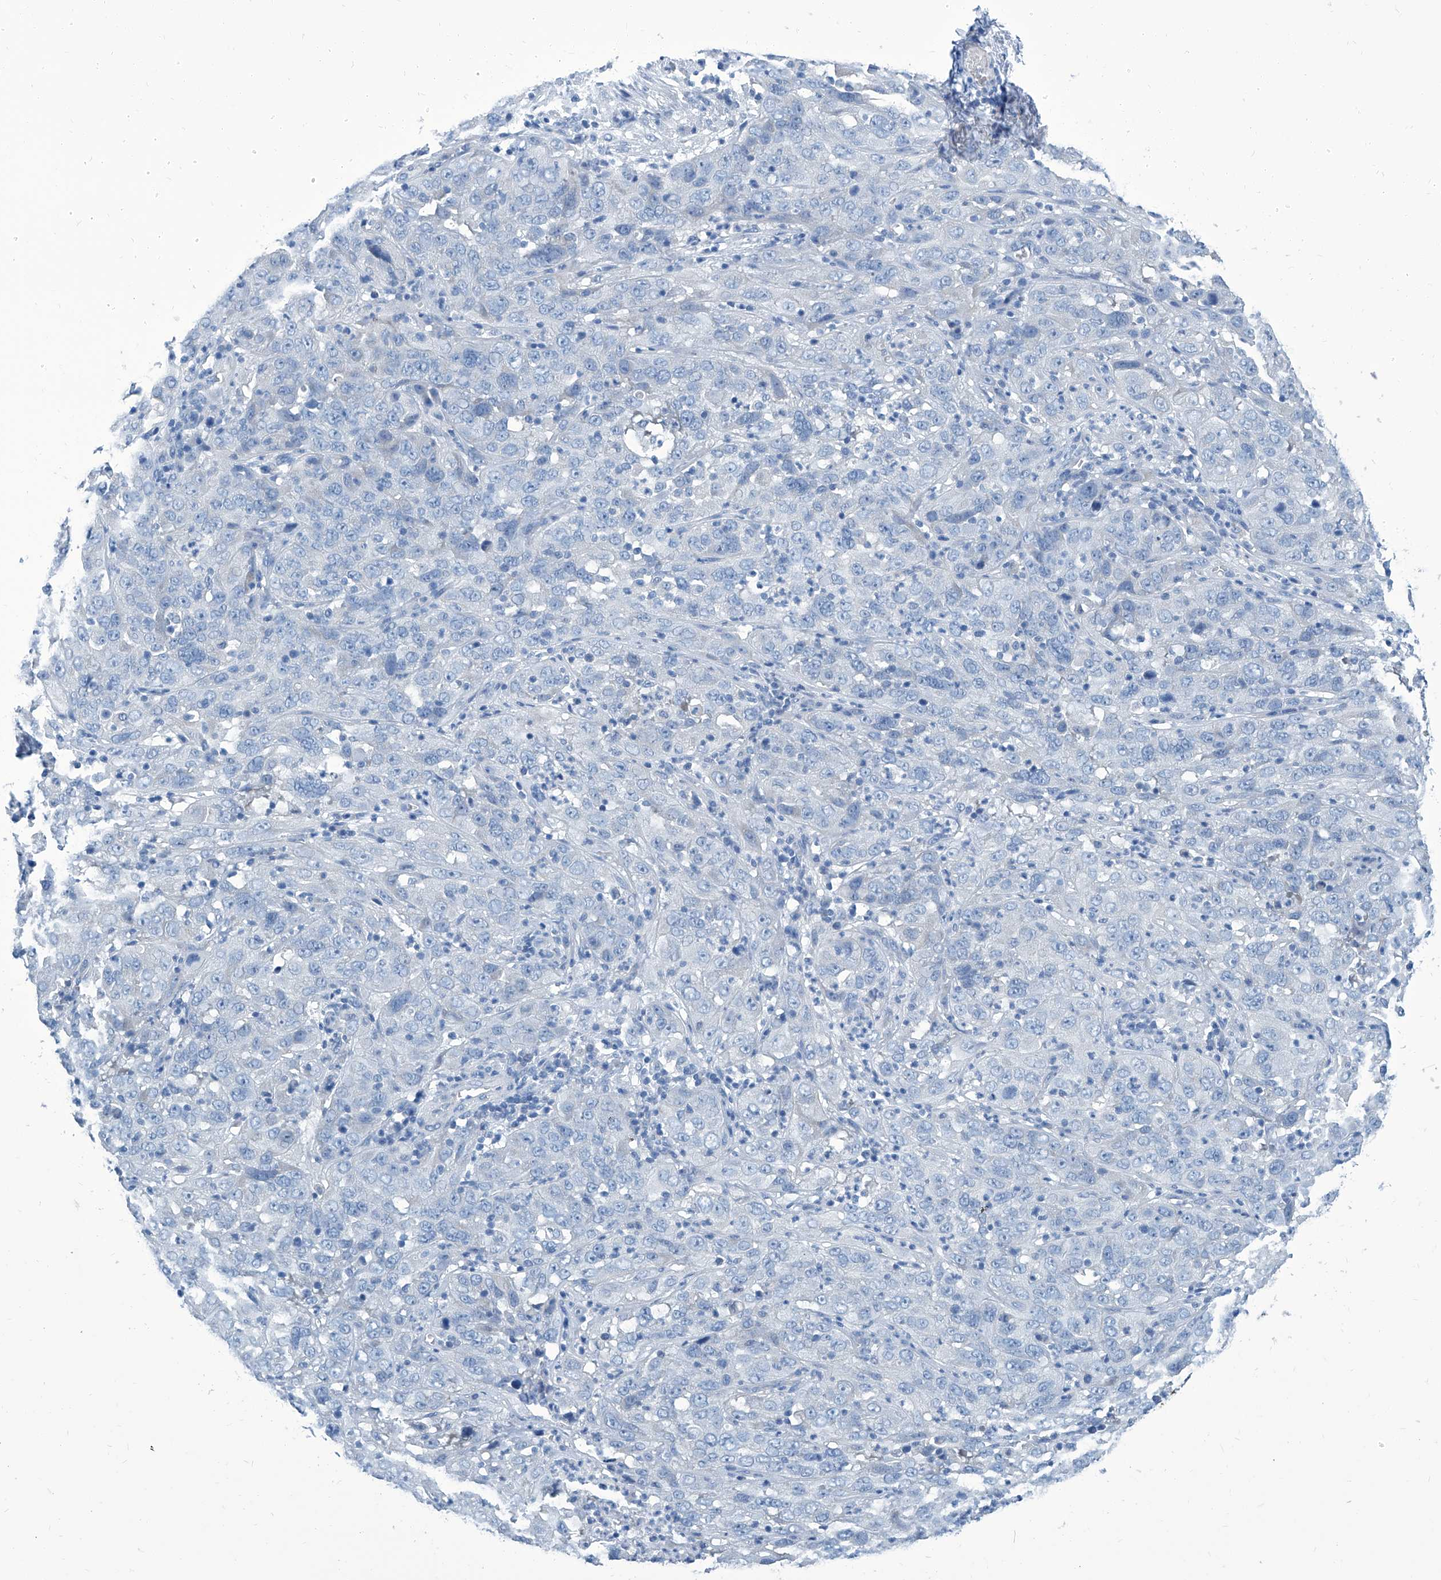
{"staining": {"intensity": "negative", "quantity": "none", "location": "none"}, "tissue": "cervical cancer", "cell_type": "Tumor cells", "image_type": "cancer", "snomed": [{"axis": "morphology", "description": "Squamous cell carcinoma, NOS"}, {"axis": "topography", "description": "Cervix"}], "caption": "Immunohistochemistry (IHC) image of neoplastic tissue: human cervical cancer stained with DAB (3,3'-diaminobenzidine) reveals no significant protein positivity in tumor cells. Nuclei are stained in blue.", "gene": "ZNF519", "patient": {"sex": "female", "age": 32}}